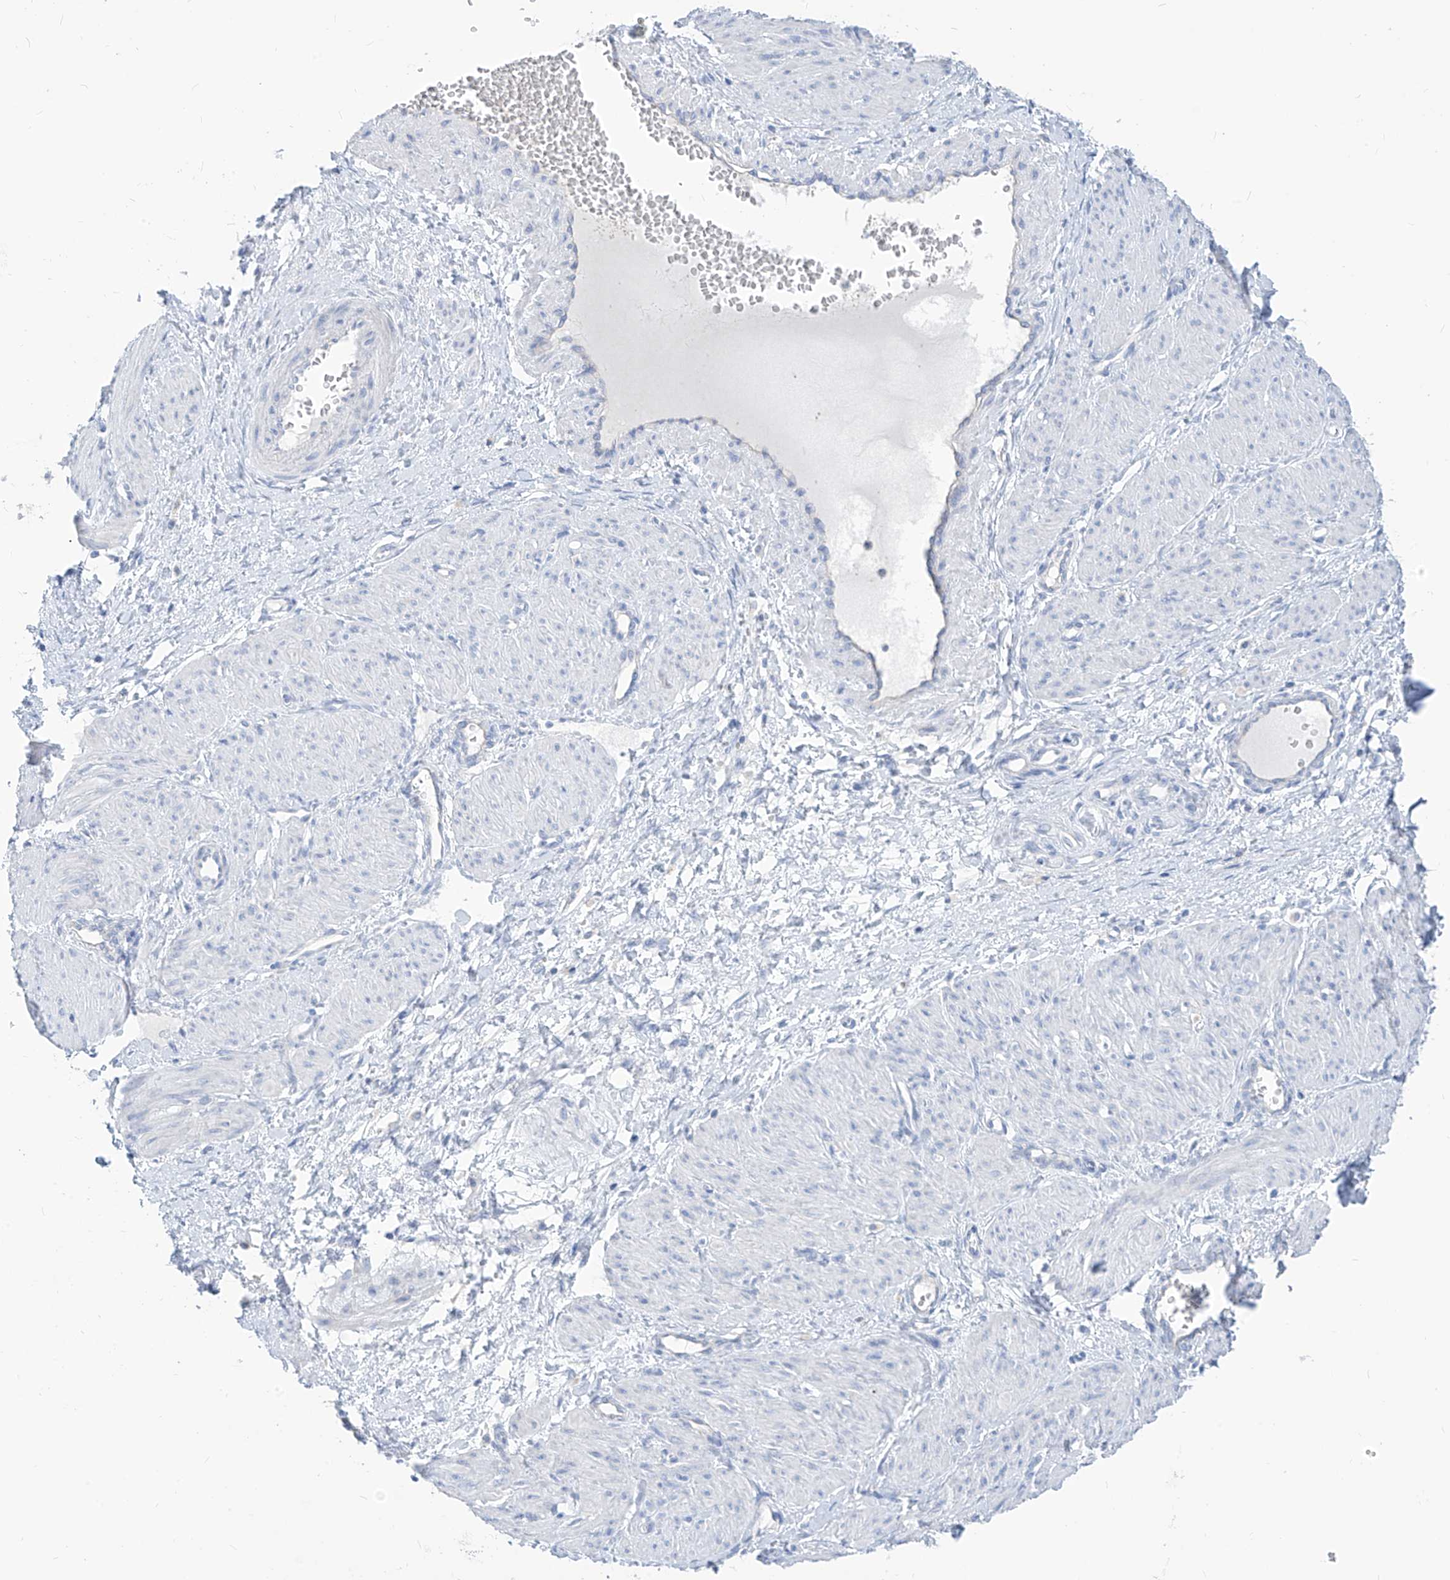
{"staining": {"intensity": "negative", "quantity": "none", "location": "none"}, "tissue": "smooth muscle", "cell_type": "Smooth muscle cells", "image_type": "normal", "snomed": [{"axis": "morphology", "description": "Normal tissue, NOS"}, {"axis": "topography", "description": "Endometrium"}], "caption": "DAB (3,3'-diaminobenzidine) immunohistochemical staining of benign smooth muscle exhibits no significant staining in smooth muscle cells. (Stains: DAB (3,3'-diaminobenzidine) immunohistochemistry with hematoxylin counter stain, Microscopy: brightfield microscopy at high magnification).", "gene": "ZNF404", "patient": {"sex": "female", "age": 33}}